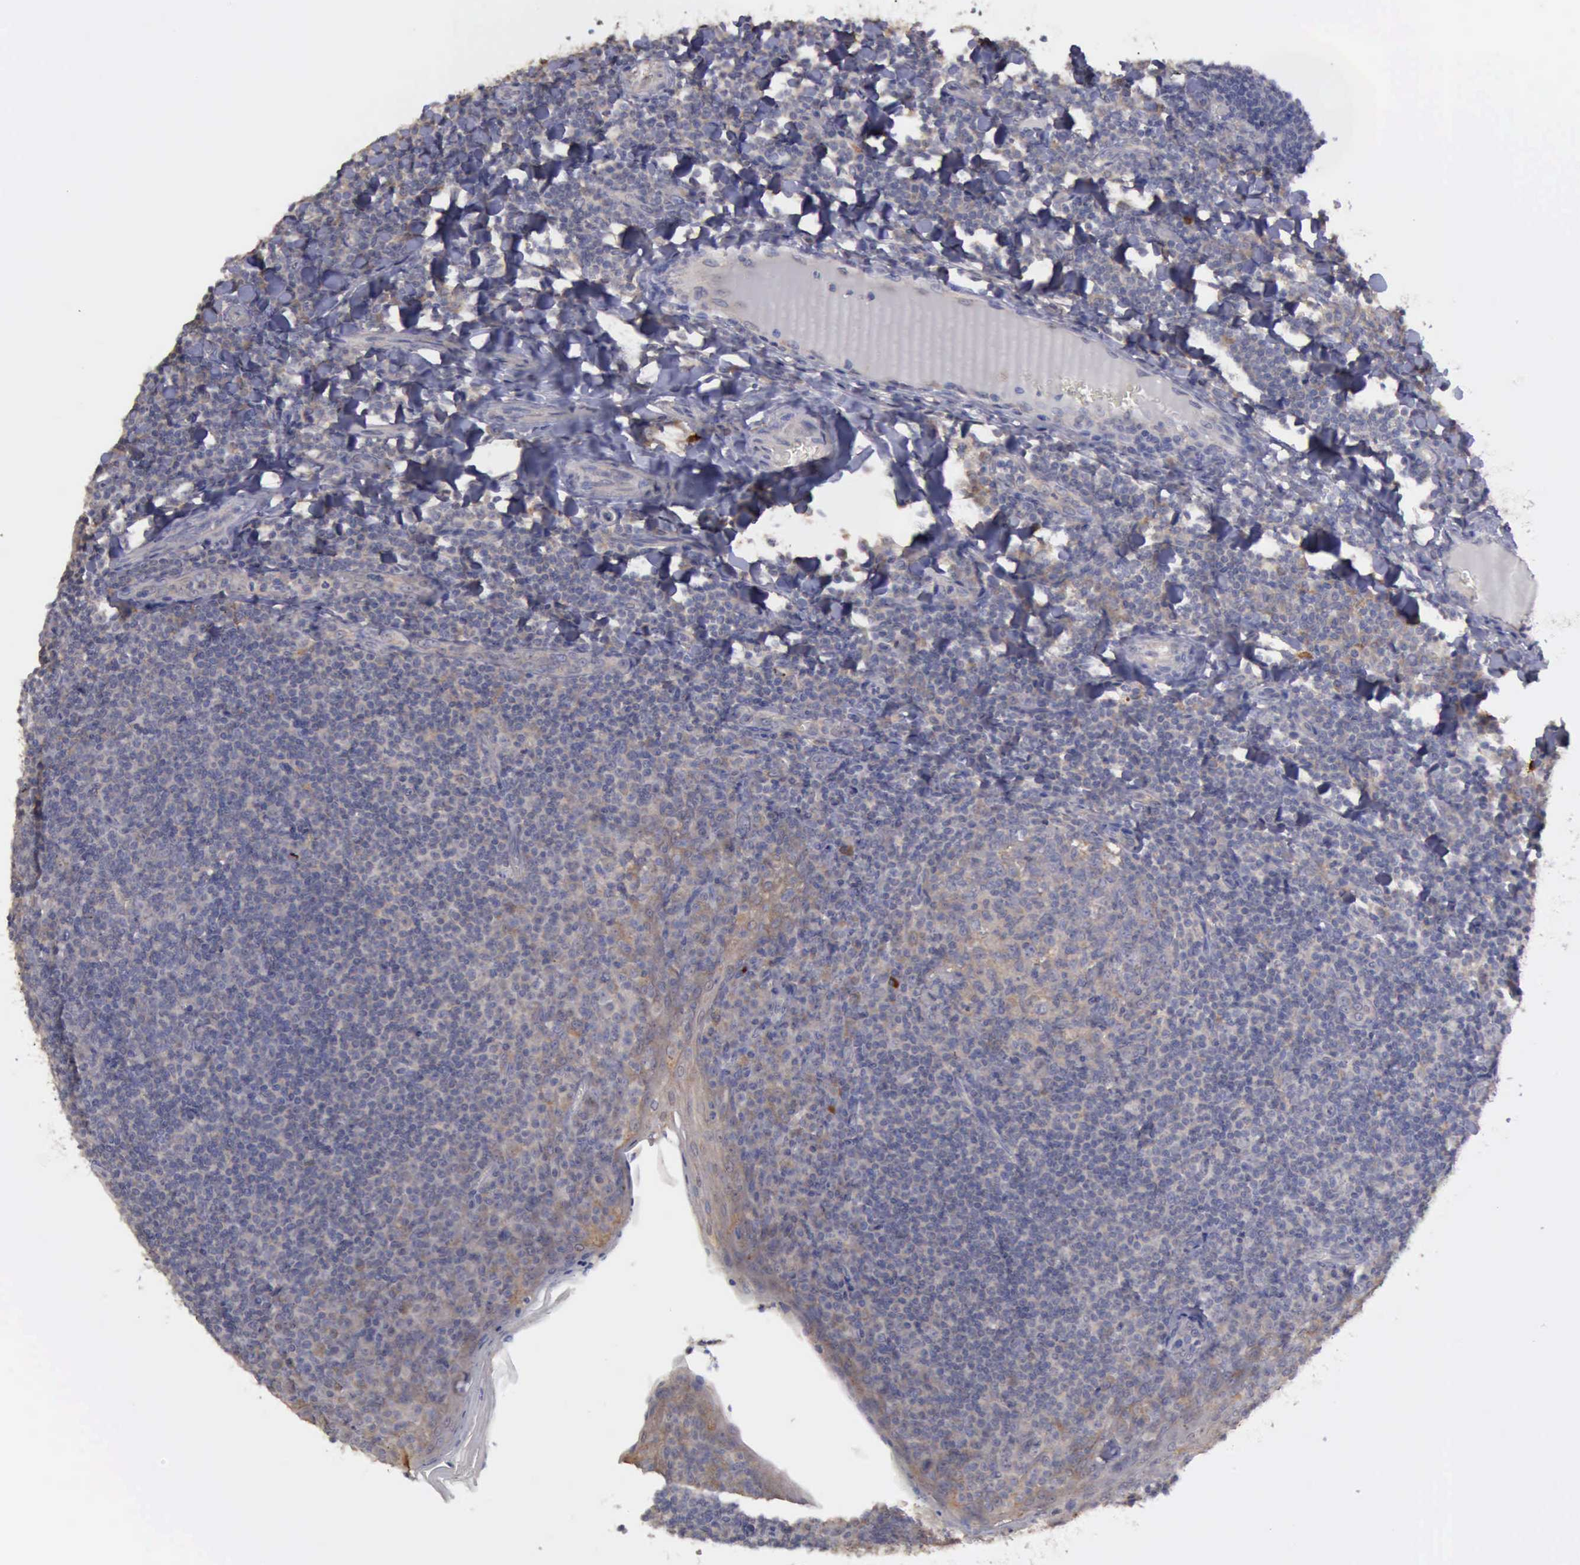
{"staining": {"intensity": "weak", "quantity": "<25%", "location": "cytoplasmic/membranous"}, "tissue": "tonsil", "cell_type": "Germinal center cells", "image_type": "normal", "snomed": [{"axis": "morphology", "description": "Normal tissue, NOS"}, {"axis": "topography", "description": "Tonsil"}], "caption": "This is a micrograph of IHC staining of unremarkable tonsil, which shows no staining in germinal center cells.", "gene": "PHKA1", "patient": {"sex": "male", "age": 31}}